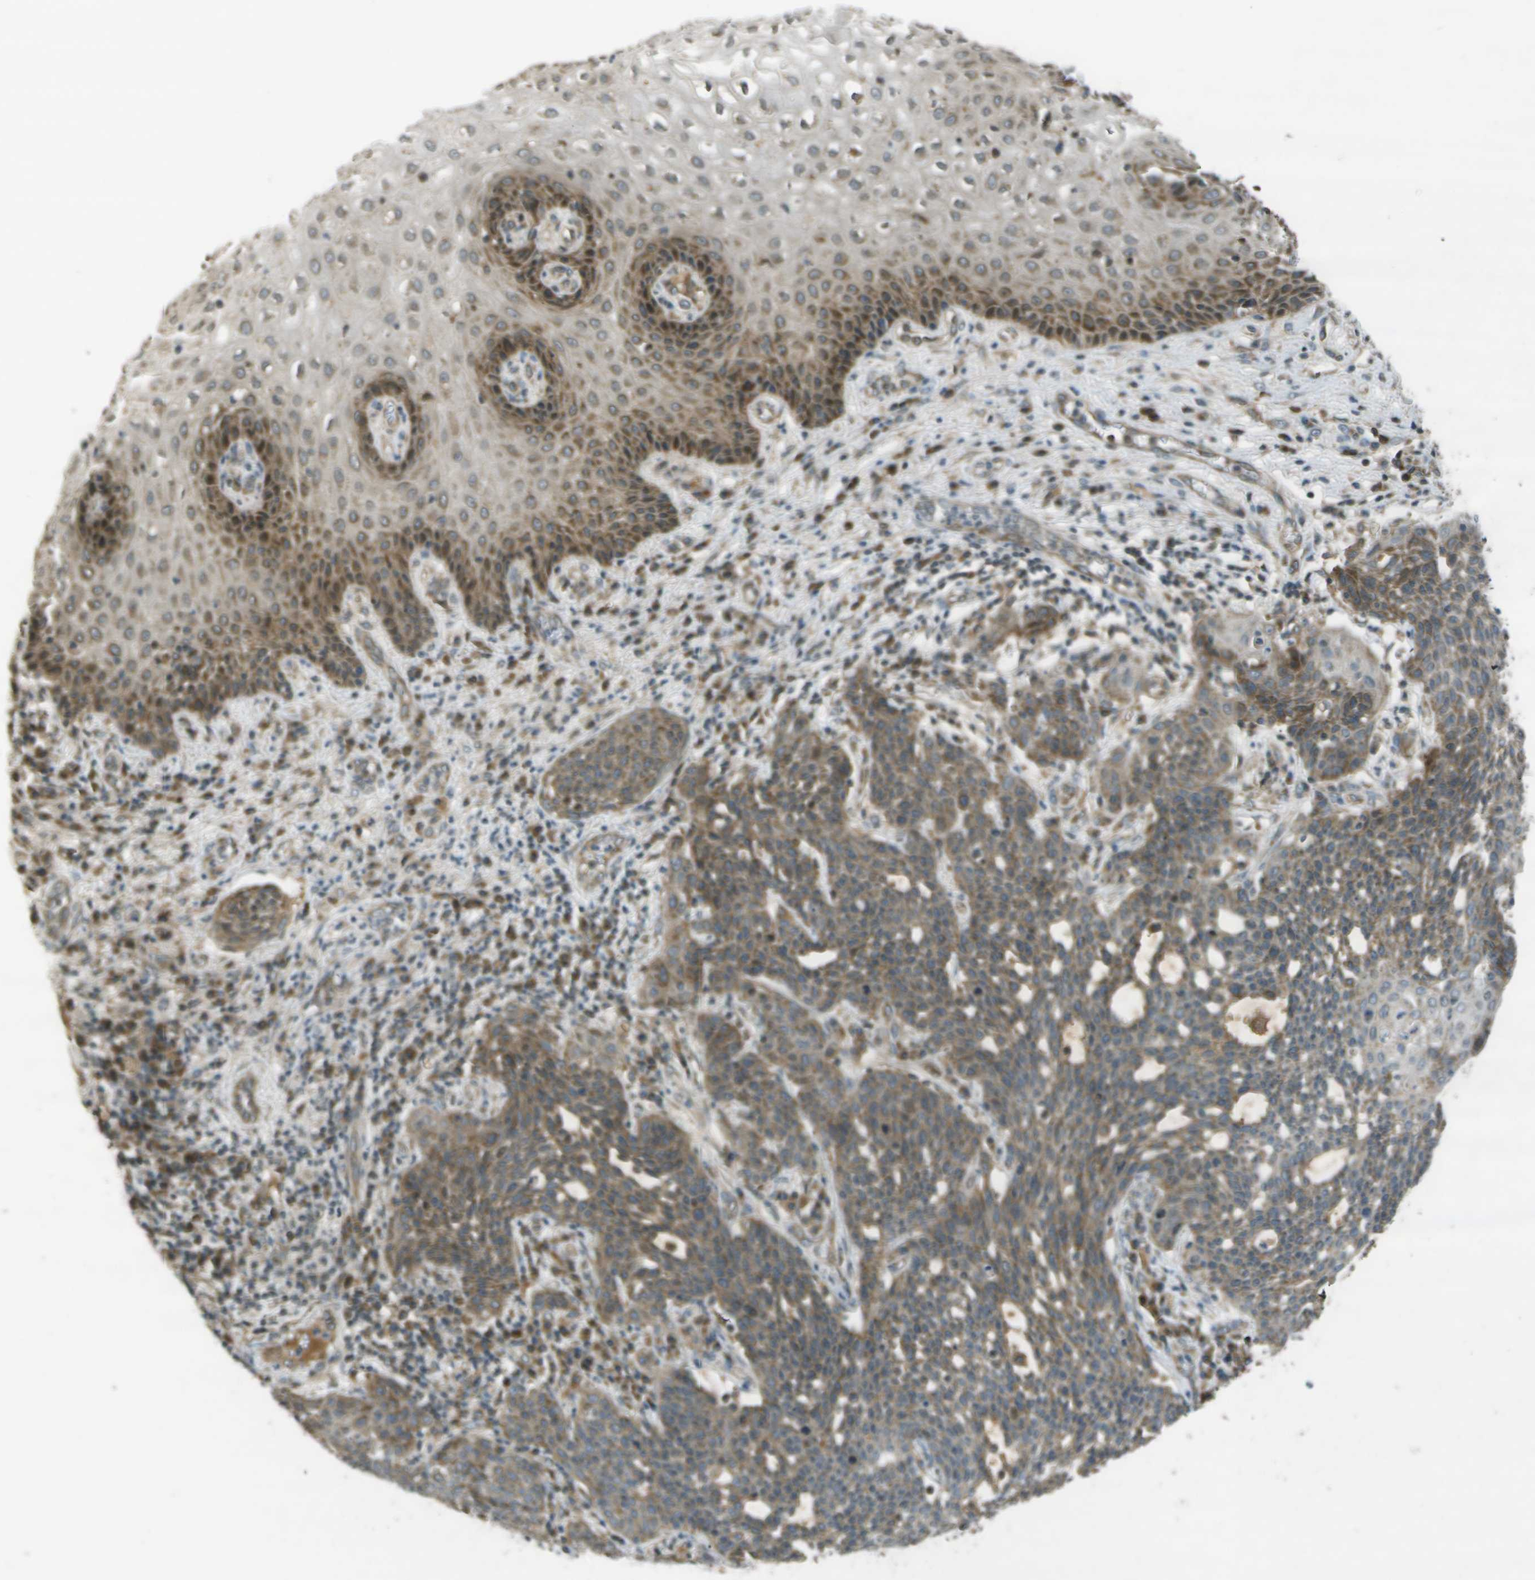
{"staining": {"intensity": "moderate", "quantity": ">75%", "location": "cytoplasmic/membranous"}, "tissue": "cervical cancer", "cell_type": "Tumor cells", "image_type": "cancer", "snomed": [{"axis": "morphology", "description": "Squamous cell carcinoma, NOS"}, {"axis": "topography", "description": "Cervix"}], "caption": "High-magnification brightfield microscopy of cervical squamous cell carcinoma stained with DAB (brown) and counterstained with hematoxylin (blue). tumor cells exhibit moderate cytoplasmic/membranous positivity is present in about>75% of cells.", "gene": "HFE", "patient": {"sex": "female", "age": 34}}